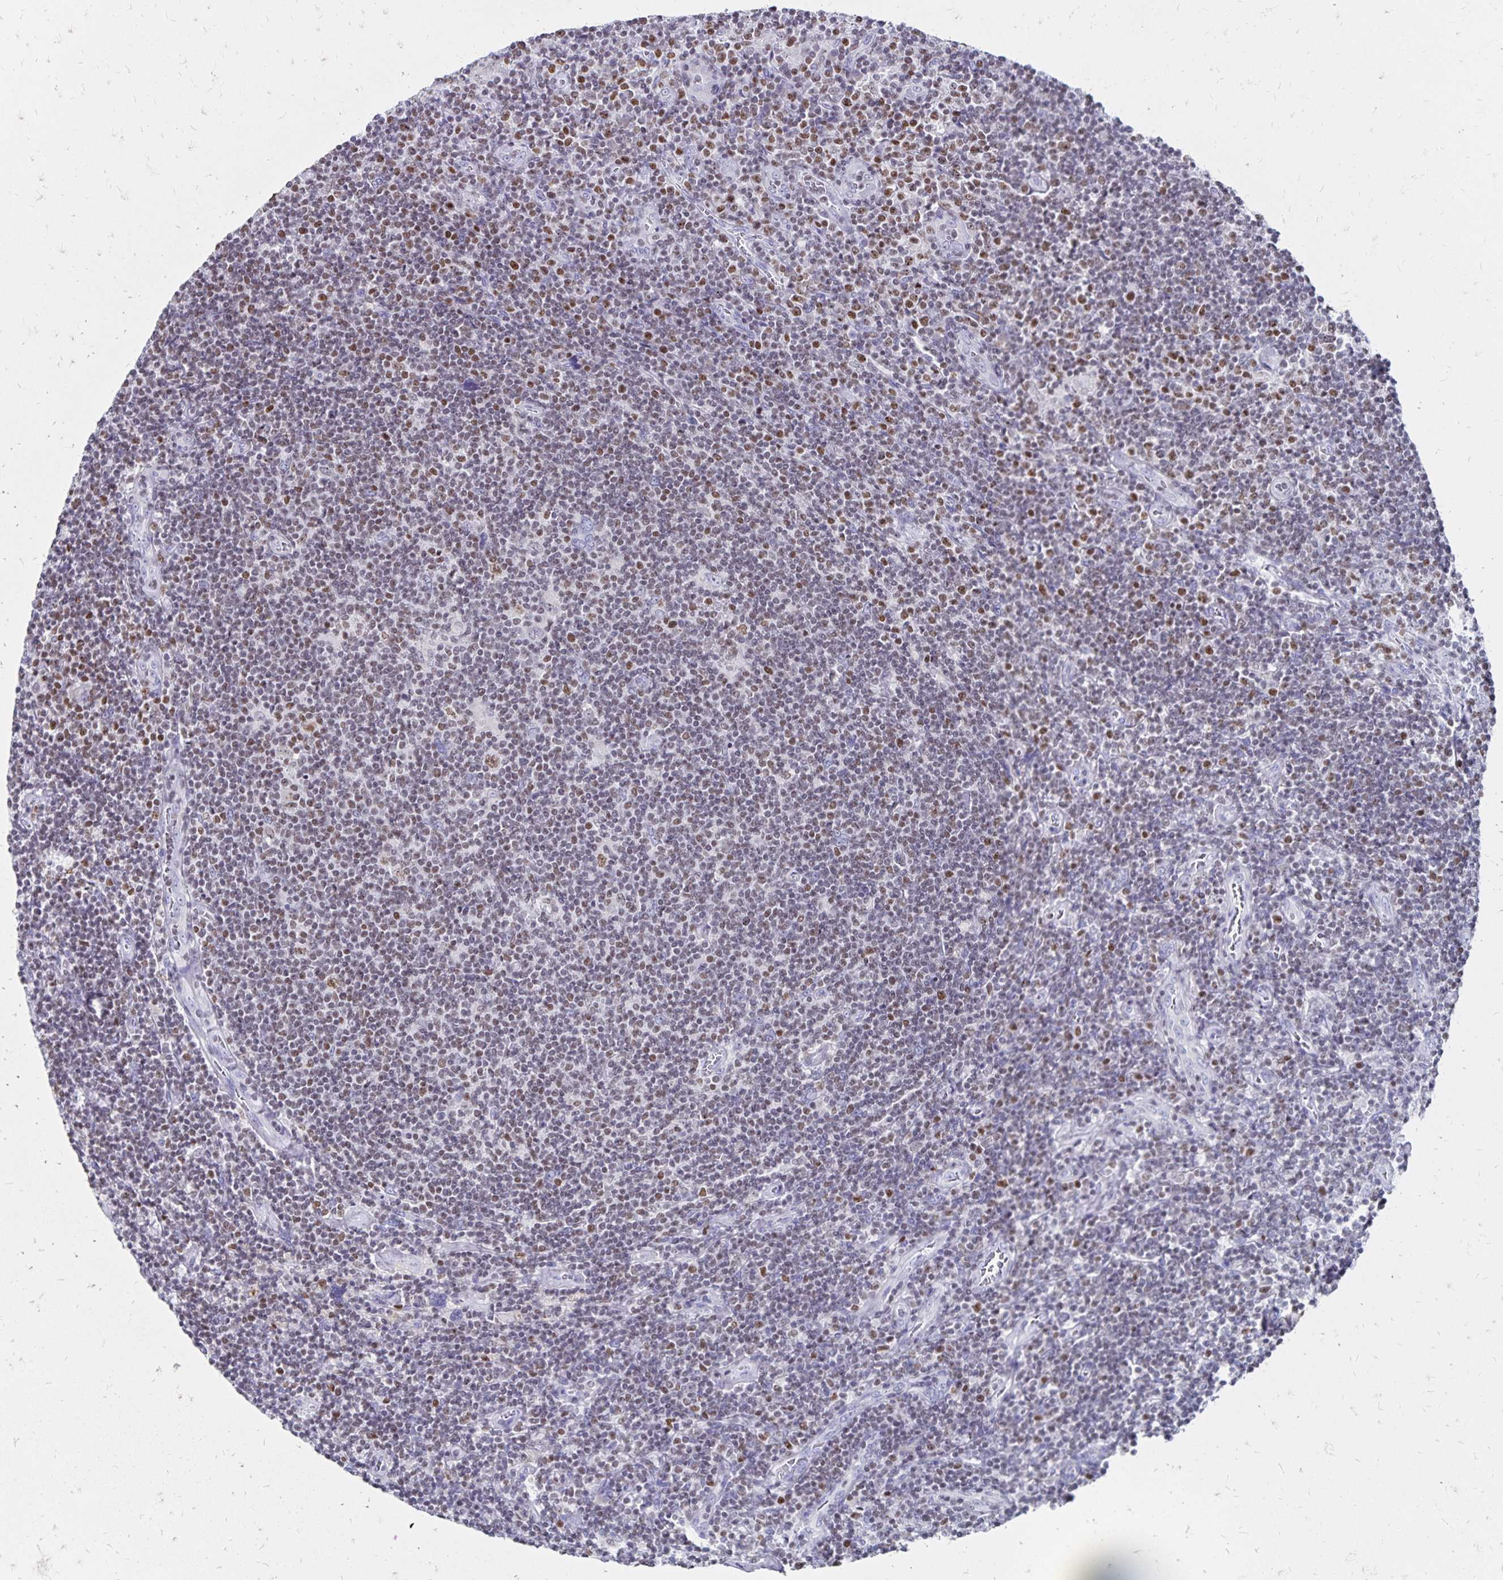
{"staining": {"intensity": "moderate", "quantity": "<25%", "location": "nuclear"}, "tissue": "lymphoma", "cell_type": "Tumor cells", "image_type": "cancer", "snomed": [{"axis": "morphology", "description": "Hodgkin's disease, NOS"}, {"axis": "topography", "description": "Lymph node"}], "caption": "IHC photomicrograph of lymphoma stained for a protein (brown), which demonstrates low levels of moderate nuclear expression in about <25% of tumor cells.", "gene": "IKZF1", "patient": {"sex": "male", "age": 40}}